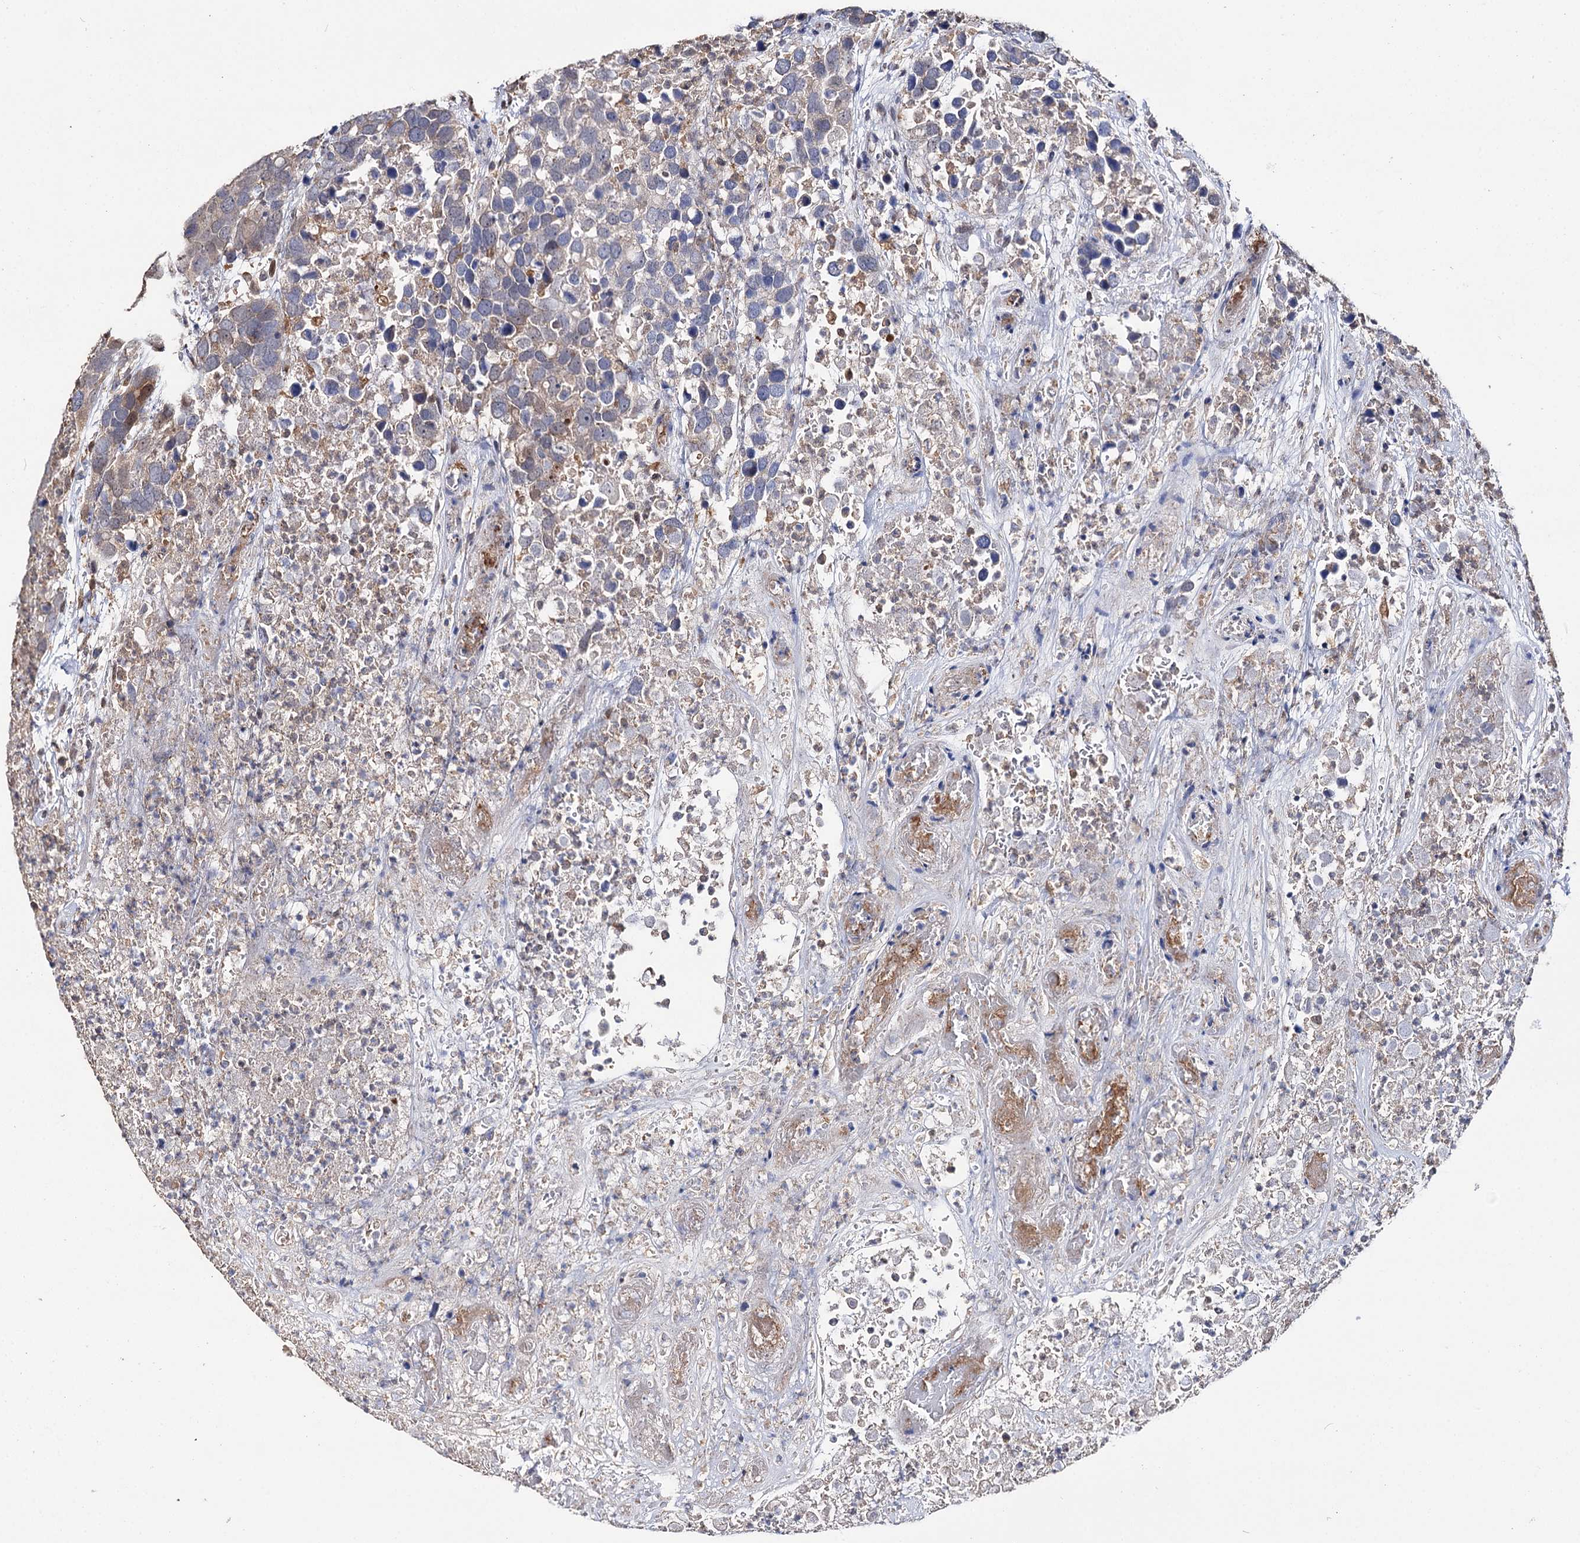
{"staining": {"intensity": "weak", "quantity": "<25%", "location": "cytoplasmic/membranous"}, "tissue": "breast cancer", "cell_type": "Tumor cells", "image_type": "cancer", "snomed": [{"axis": "morphology", "description": "Duct carcinoma"}, {"axis": "topography", "description": "Breast"}], "caption": "This micrograph is of invasive ductal carcinoma (breast) stained with IHC to label a protein in brown with the nuclei are counter-stained blue. There is no staining in tumor cells.", "gene": "DNAH6", "patient": {"sex": "female", "age": 83}}